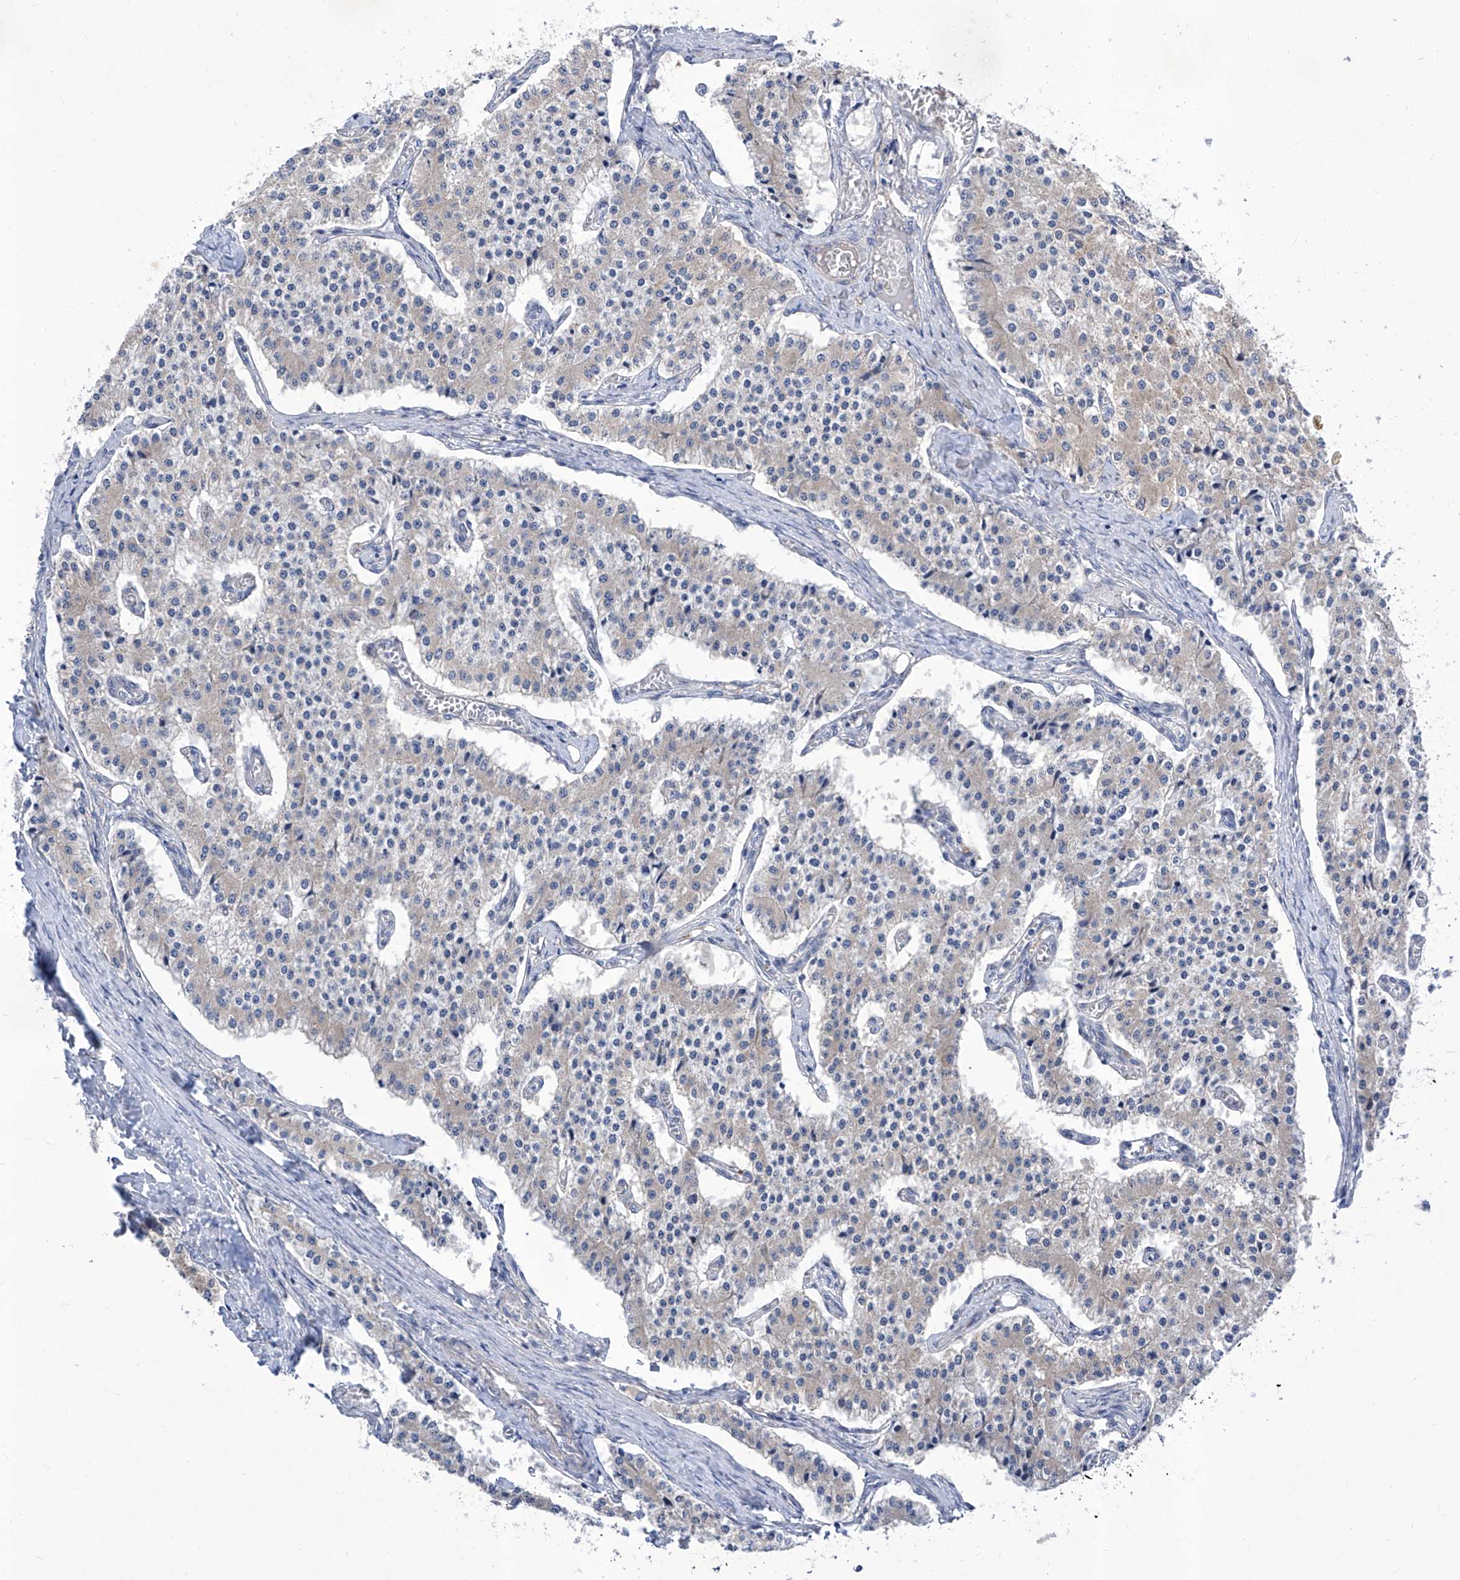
{"staining": {"intensity": "weak", "quantity": "<25%", "location": "cytoplasmic/membranous"}, "tissue": "carcinoid", "cell_type": "Tumor cells", "image_type": "cancer", "snomed": [{"axis": "morphology", "description": "Carcinoid, malignant, NOS"}, {"axis": "topography", "description": "Colon"}], "caption": "DAB (3,3'-diaminobenzidine) immunohistochemical staining of human malignant carcinoid displays no significant positivity in tumor cells.", "gene": "SRBD1", "patient": {"sex": "female", "age": 52}}